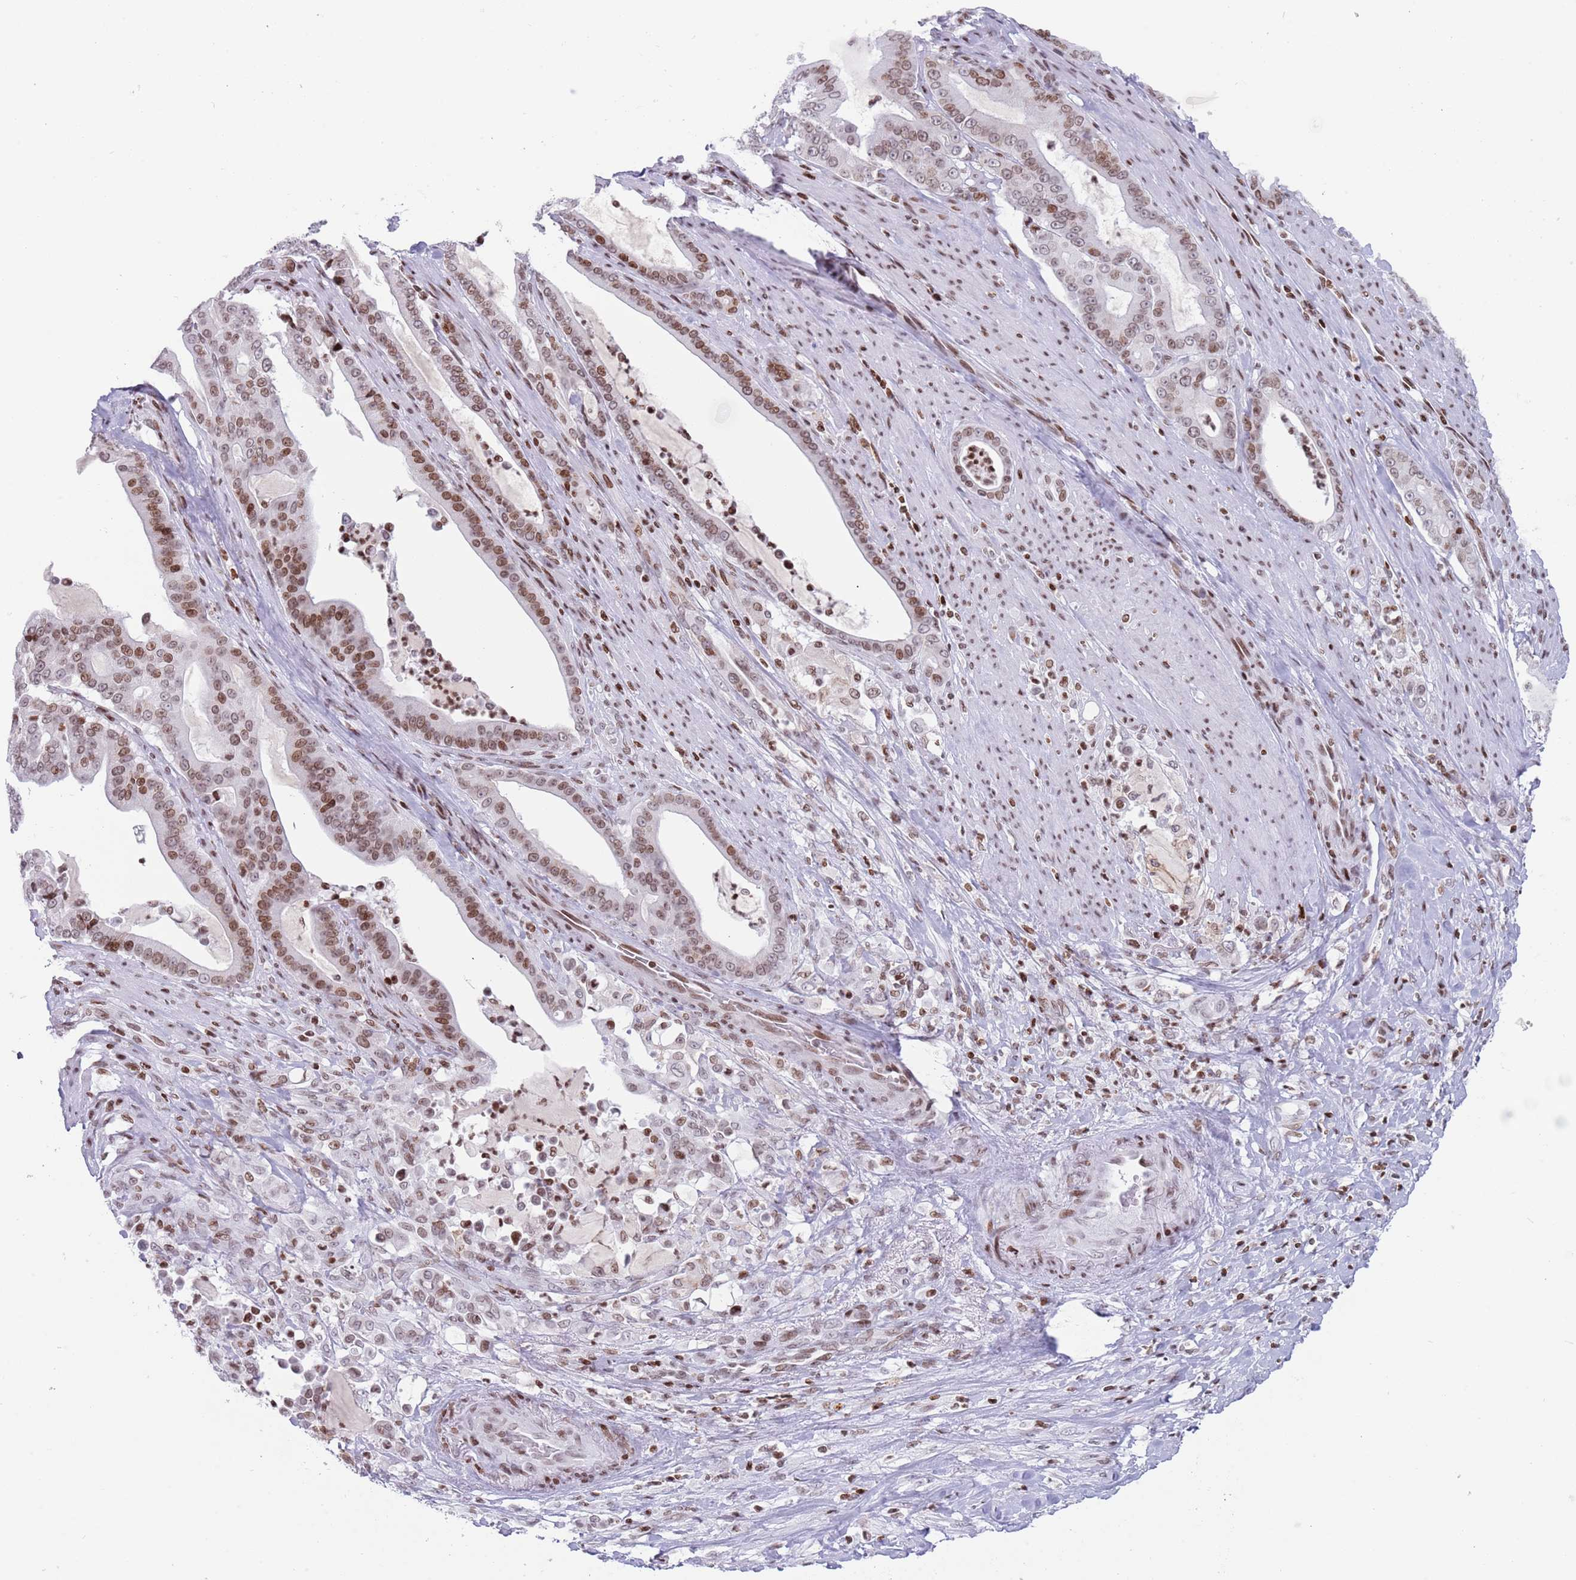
{"staining": {"intensity": "moderate", "quantity": "25%-75%", "location": "nuclear"}, "tissue": "pancreatic cancer", "cell_type": "Tumor cells", "image_type": "cancer", "snomed": [{"axis": "morphology", "description": "Adenocarcinoma, NOS"}, {"axis": "topography", "description": "Pancreas"}], "caption": "There is medium levels of moderate nuclear staining in tumor cells of adenocarcinoma (pancreatic), as demonstrated by immunohistochemical staining (brown color).", "gene": "HDAC8", "patient": {"sex": "male", "age": 63}}